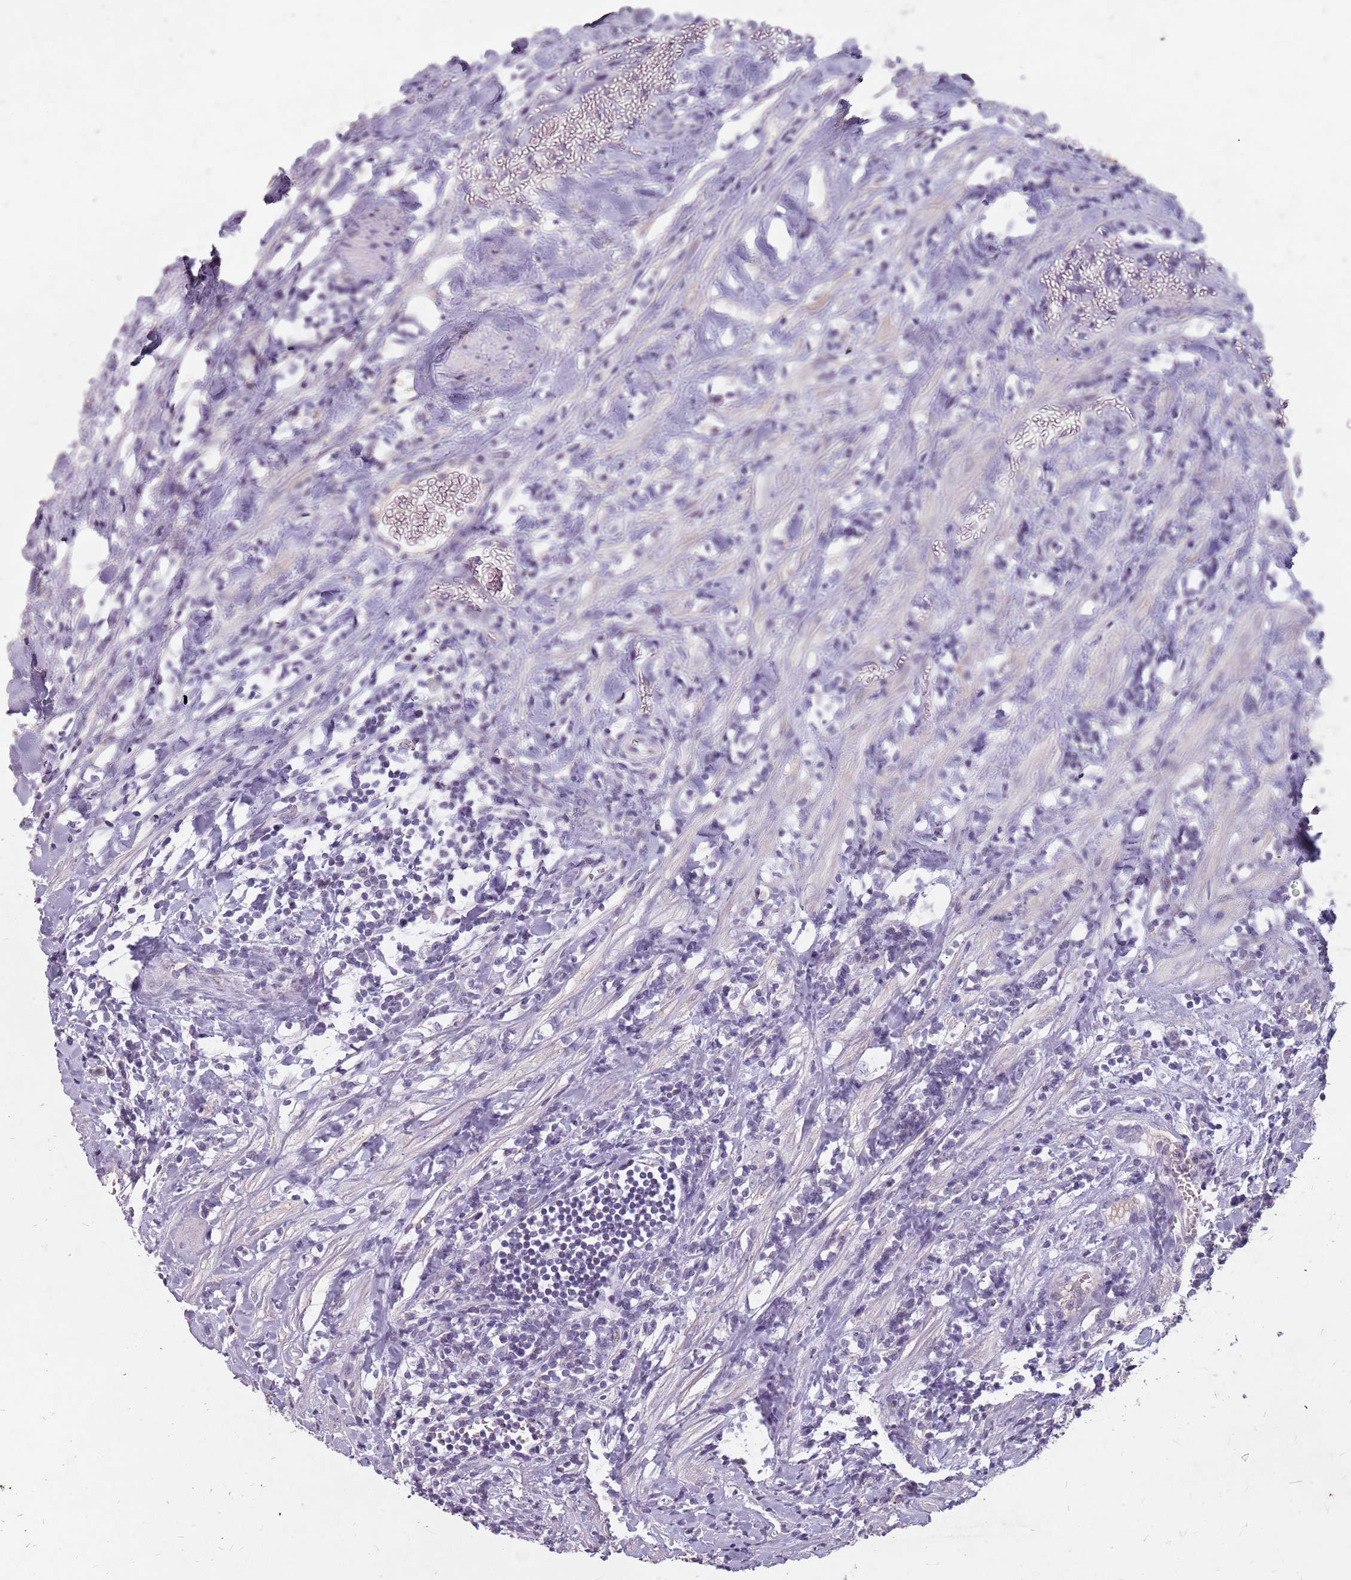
{"staining": {"intensity": "negative", "quantity": "none", "location": "none"}, "tissue": "testis cancer", "cell_type": "Tumor cells", "image_type": "cancer", "snomed": [{"axis": "morphology", "description": "Seminoma, NOS"}, {"axis": "morphology", "description": "Carcinoma, Embryonal, NOS"}, {"axis": "topography", "description": "Testis"}], "caption": "Immunohistochemistry of human testis cancer reveals no expression in tumor cells.", "gene": "NEK6", "patient": {"sex": "male", "age": 29}}